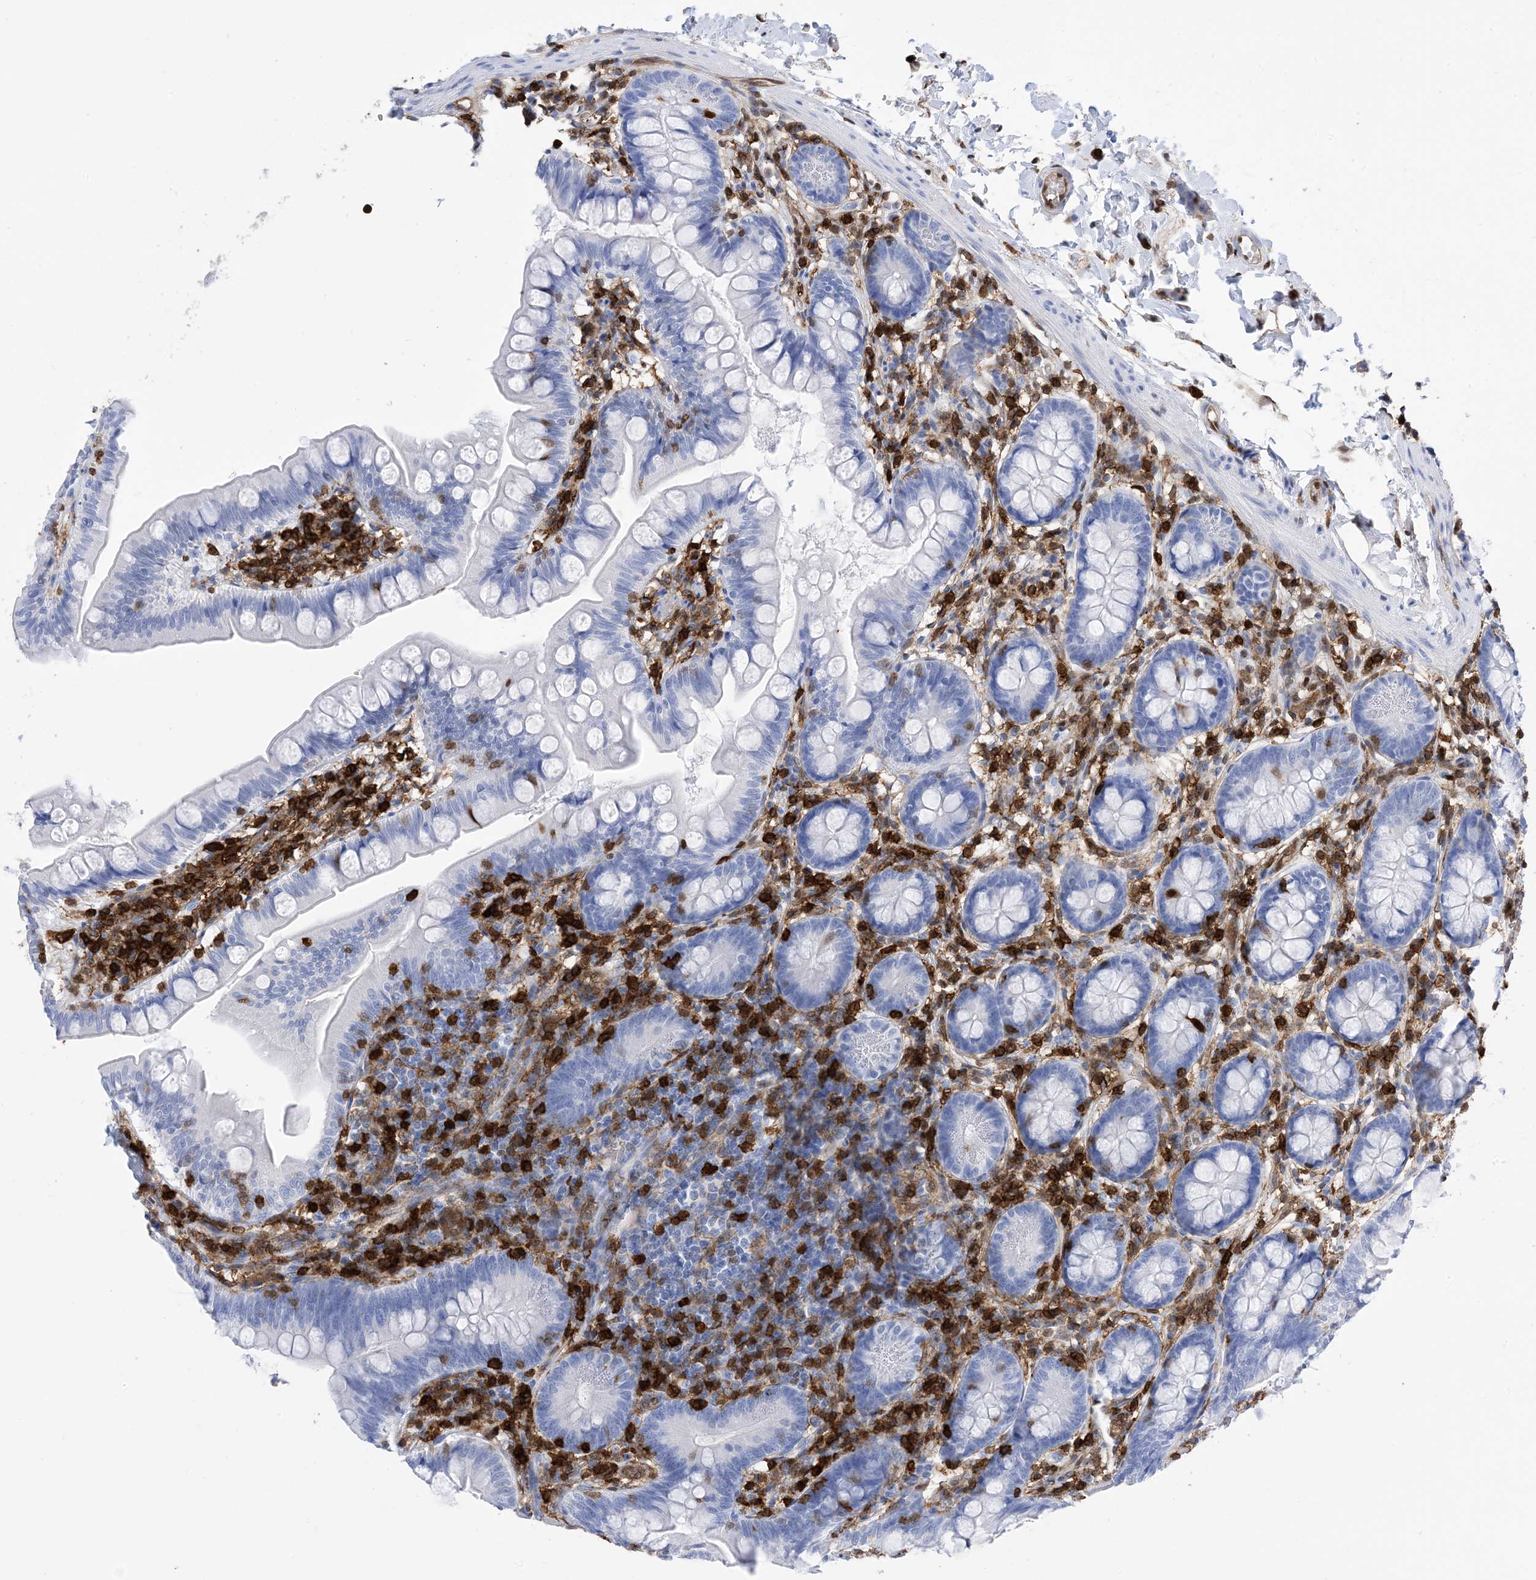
{"staining": {"intensity": "negative", "quantity": "none", "location": "none"}, "tissue": "small intestine", "cell_type": "Glandular cells", "image_type": "normal", "snomed": [{"axis": "morphology", "description": "Normal tissue, NOS"}, {"axis": "topography", "description": "Small intestine"}], "caption": "This photomicrograph is of normal small intestine stained with immunohistochemistry to label a protein in brown with the nuclei are counter-stained blue. There is no staining in glandular cells. (DAB IHC with hematoxylin counter stain).", "gene": "ANXA1", "patient": {"sex": "male", "age": 7}}